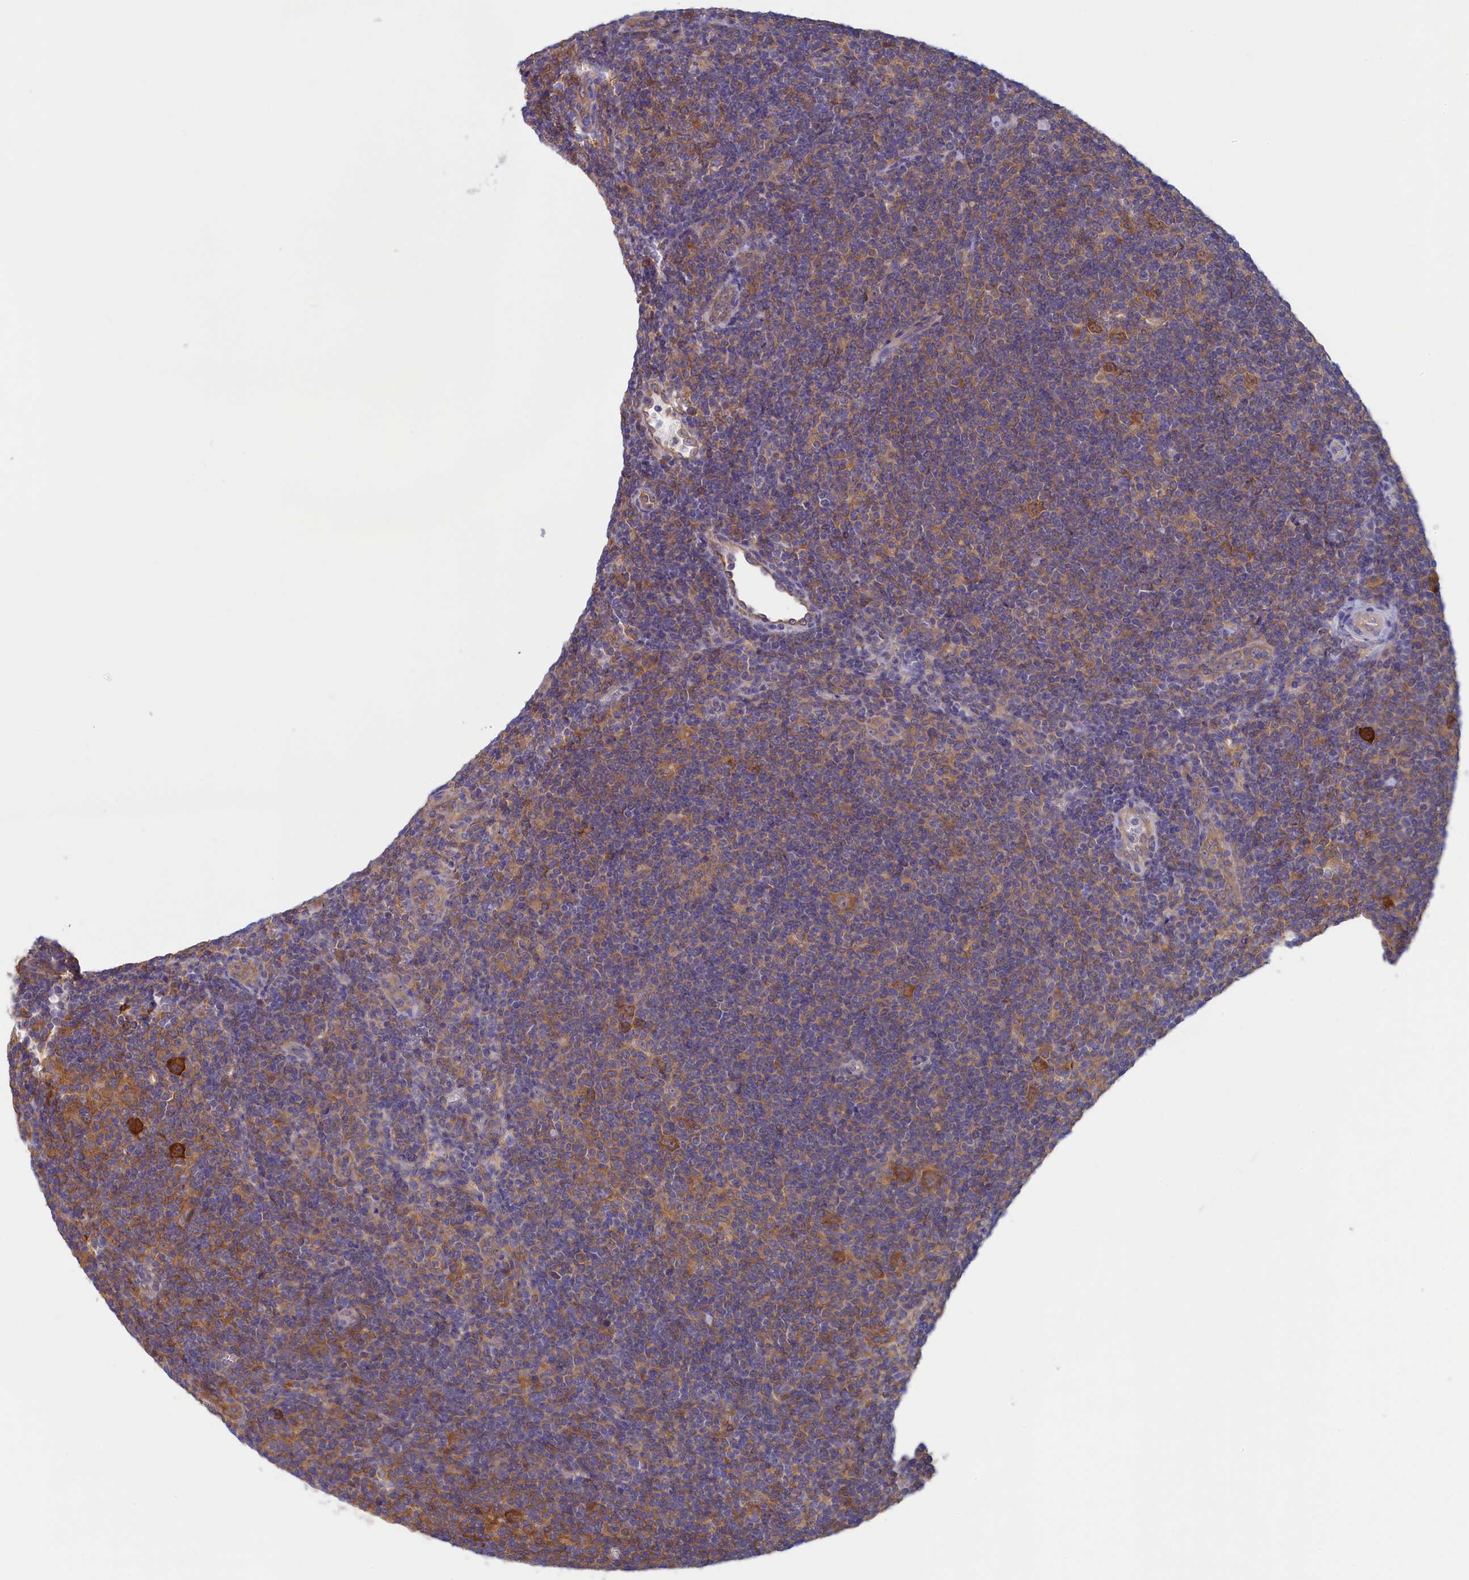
{"staining": {"intensity": "strong", "quantity": ">75%", "location": "cytoplasmic/membranous"}, "tissue": "lymphoma", "cell_type": "Tumor cells", "image_type": "cancer", "snomed": [{"axis": "morphology", "description": "Hodgkin's disease, NOS"}, {"axis": "topography", "description": "Lymph node"}], "caption": "A histopathology image of human lymphoma stained for a protein displays strong cytoplasmic/membranous brown staining in tumor cells.", "gene": "SYNDIG1L", "patient": {"sex": "female", "age": 57}}